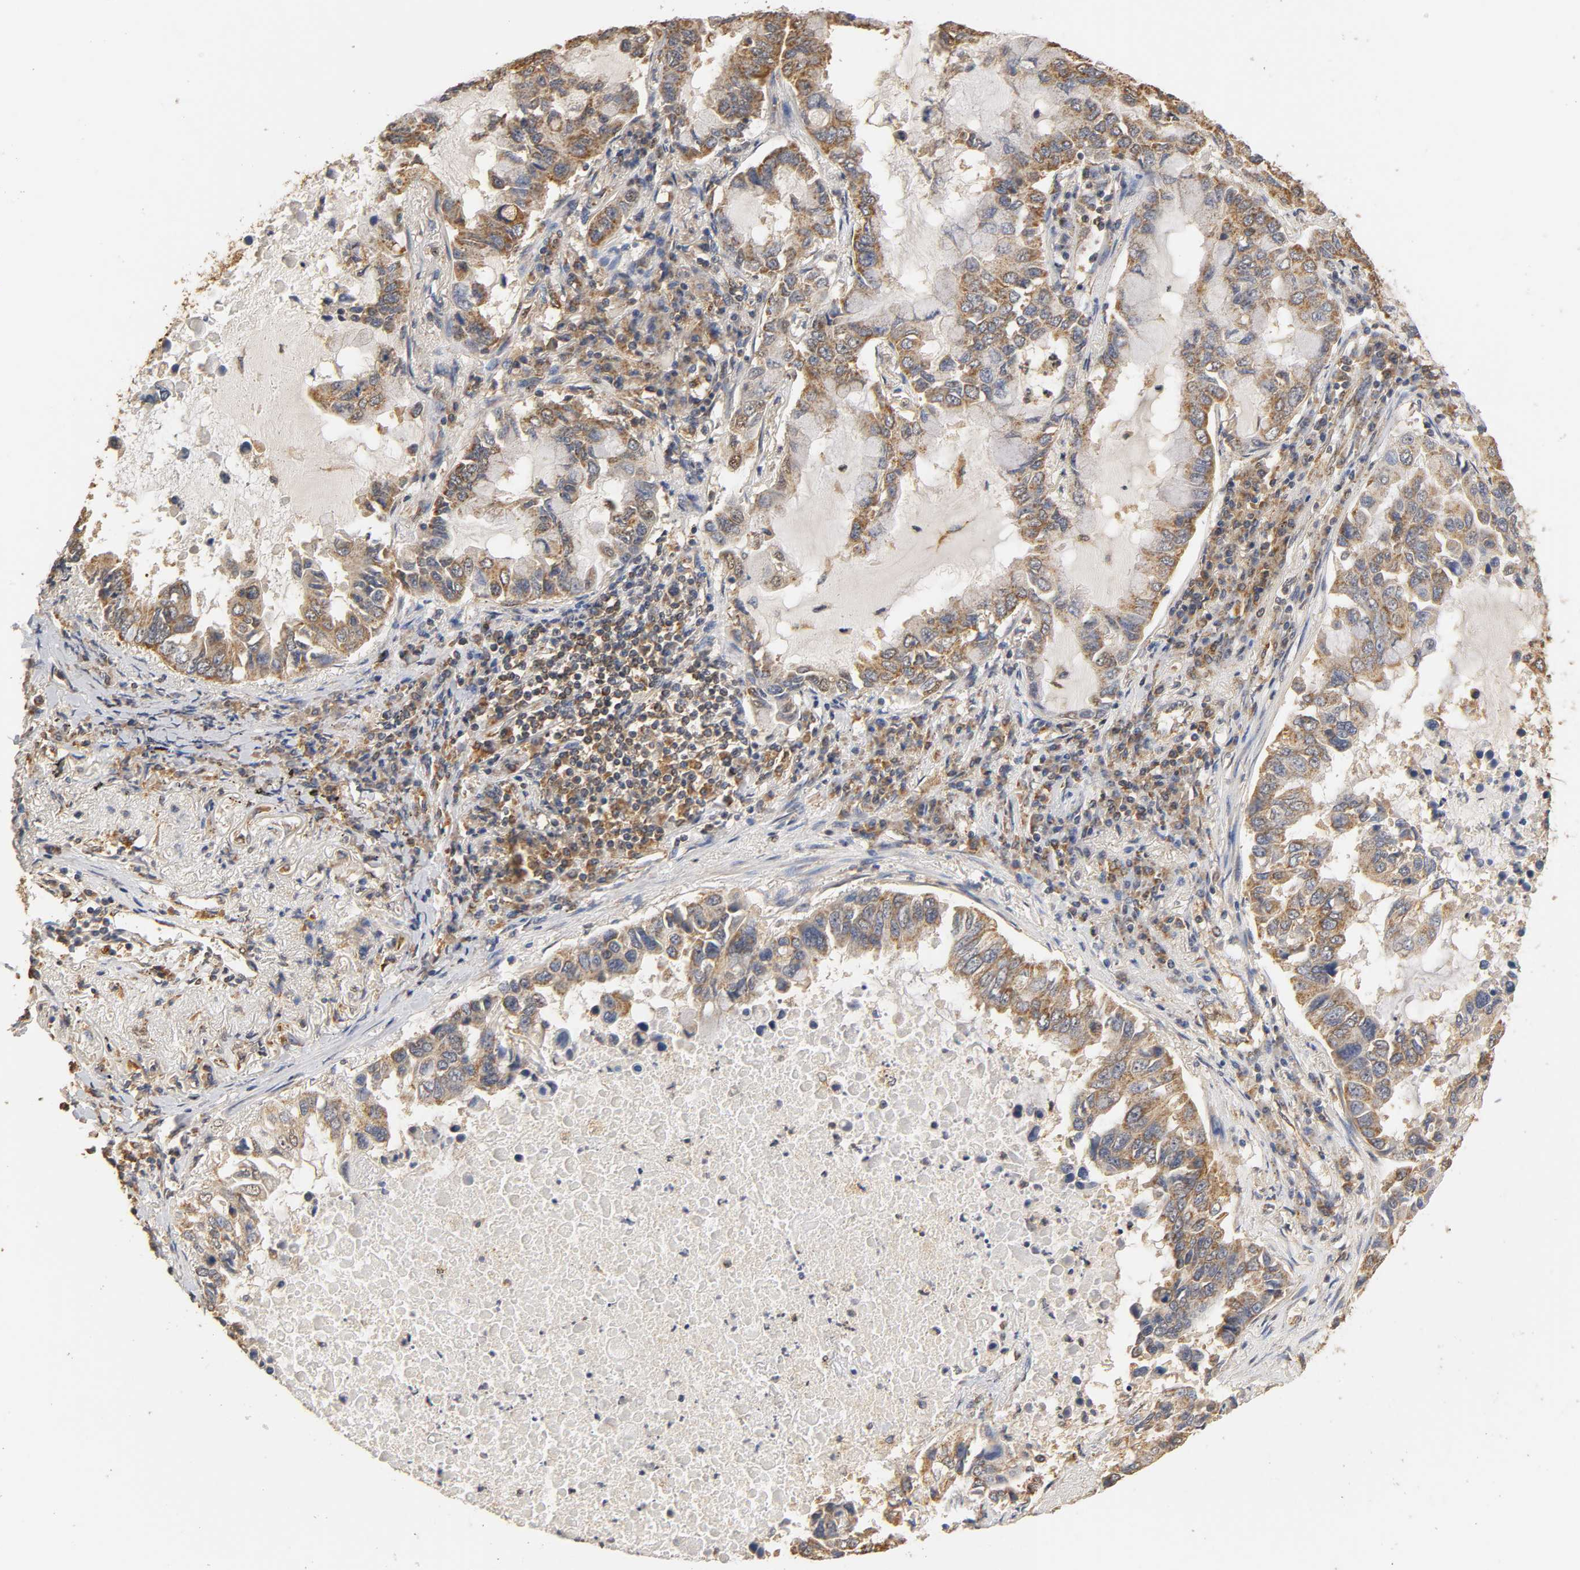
{"staining": {"intensity": "strong", "quantity": ">75%", "location": "cytoplasmic/membranous"}, "tissue": "lung cancer", "cell_type": "Tumor cells", "image_type": "cancer", "snomed": [{"axis": "morphology", "description": "Adenocarcinoma, NOS"}, {"axis": "topography", "description": "Lung"}], "caption": "Lung cancer stained with a brown dye displays strong cytoplasmic/membranous positive expression in about >75% of tumor cells.", "gene": "PKN1", "patient": {"sex": "male", "age": 64}}